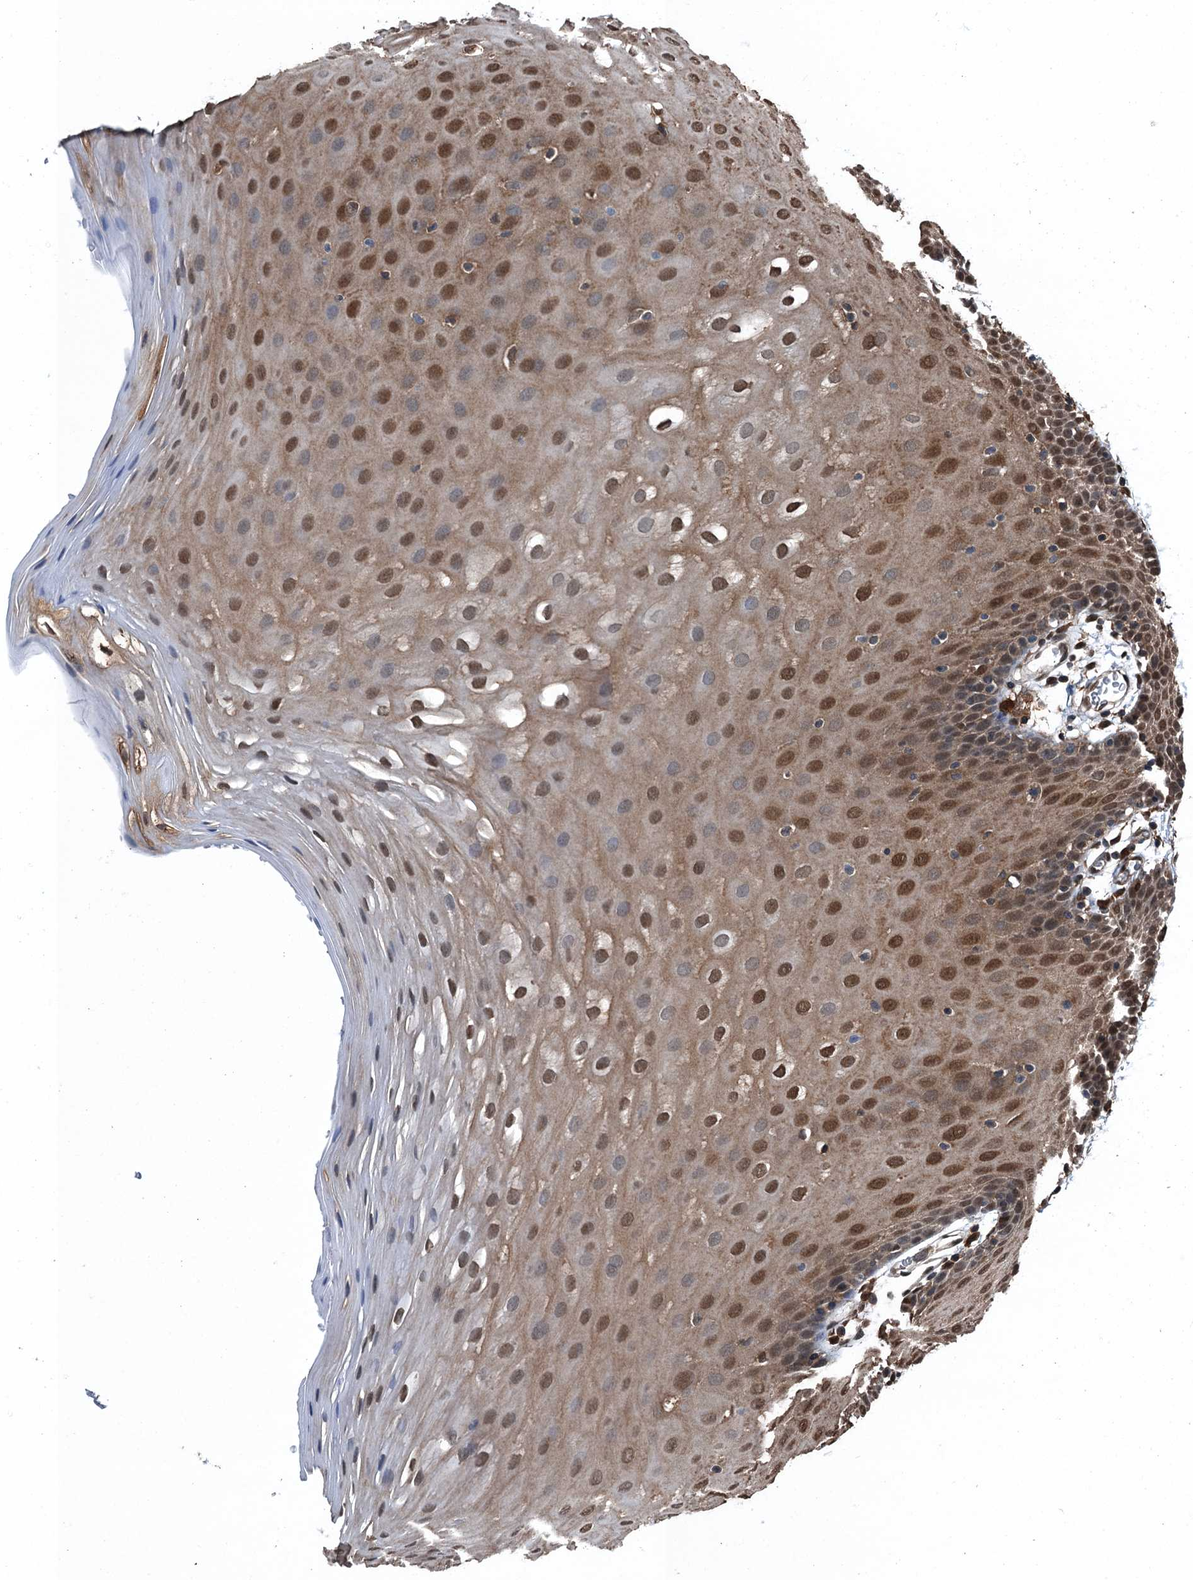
{"staining": {"intensity": "moderate", "quantity": ">75%", "location": "cytoplasmic/membranous,nuclear"}, "tissue": "oral mucosa", "cell_type": "Squamous epithelial cells", "image_type": "normal", "snomed": [{"axis": "morphology", "description": "Normal tissue, NOS"}, {"axis": "topography", "description": "Skeletal muscle"}, {"axis": "topography", "description": "Oral tissue"}, {"axis": "topography", "description": "Salivary gland"}, {"axis": "topography", "description": "Peripheral nerve tissue"}], "caption": "Protein positivity by immunohistochemistry demonstrates moderate cytoplasmic/membranous,nuclear expression in approximately >75% of squamous epithelial cells in normal oral mucosa.", "gene": "RNH1", "patient": {"sex": "male", "age": 54}}